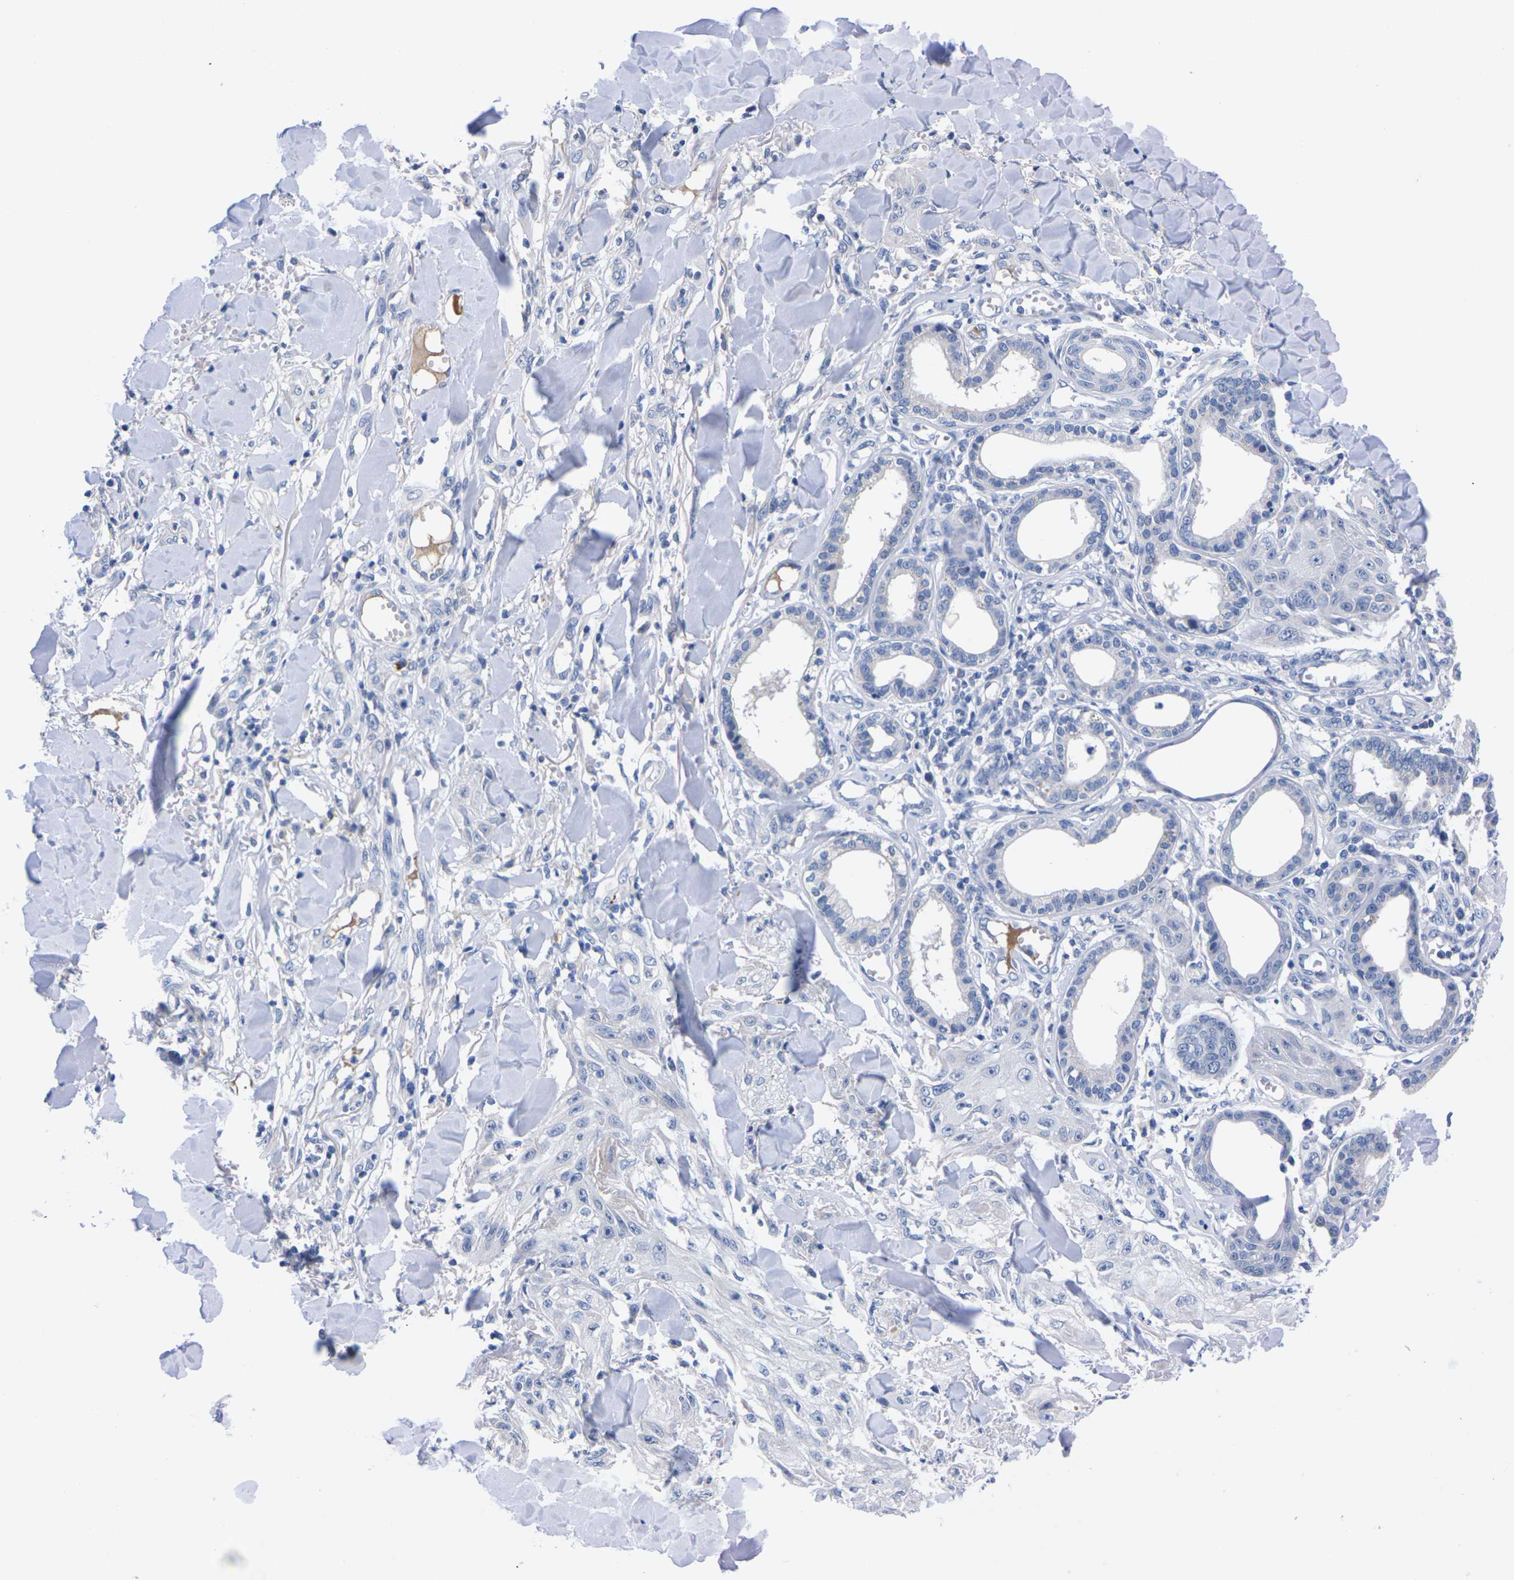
{"staining": {"intensity": "negative", "quantity": "none", "location": "none"}, "tissue": "skin cancer", "cell_type": "Tumor cells", "image_type": "cancer", "snomed": [{"axis": "morphology", "description": "Squamous cell carcinoma, NOS"}, {"axis": "topography", "description": "Skin"}], "caption": "Skin cancer was stained to show a protein in brown. There is no significant staining in tumor cells.", "gene": "FAM210A", "patient": {"sex": "male", "age": 74}}